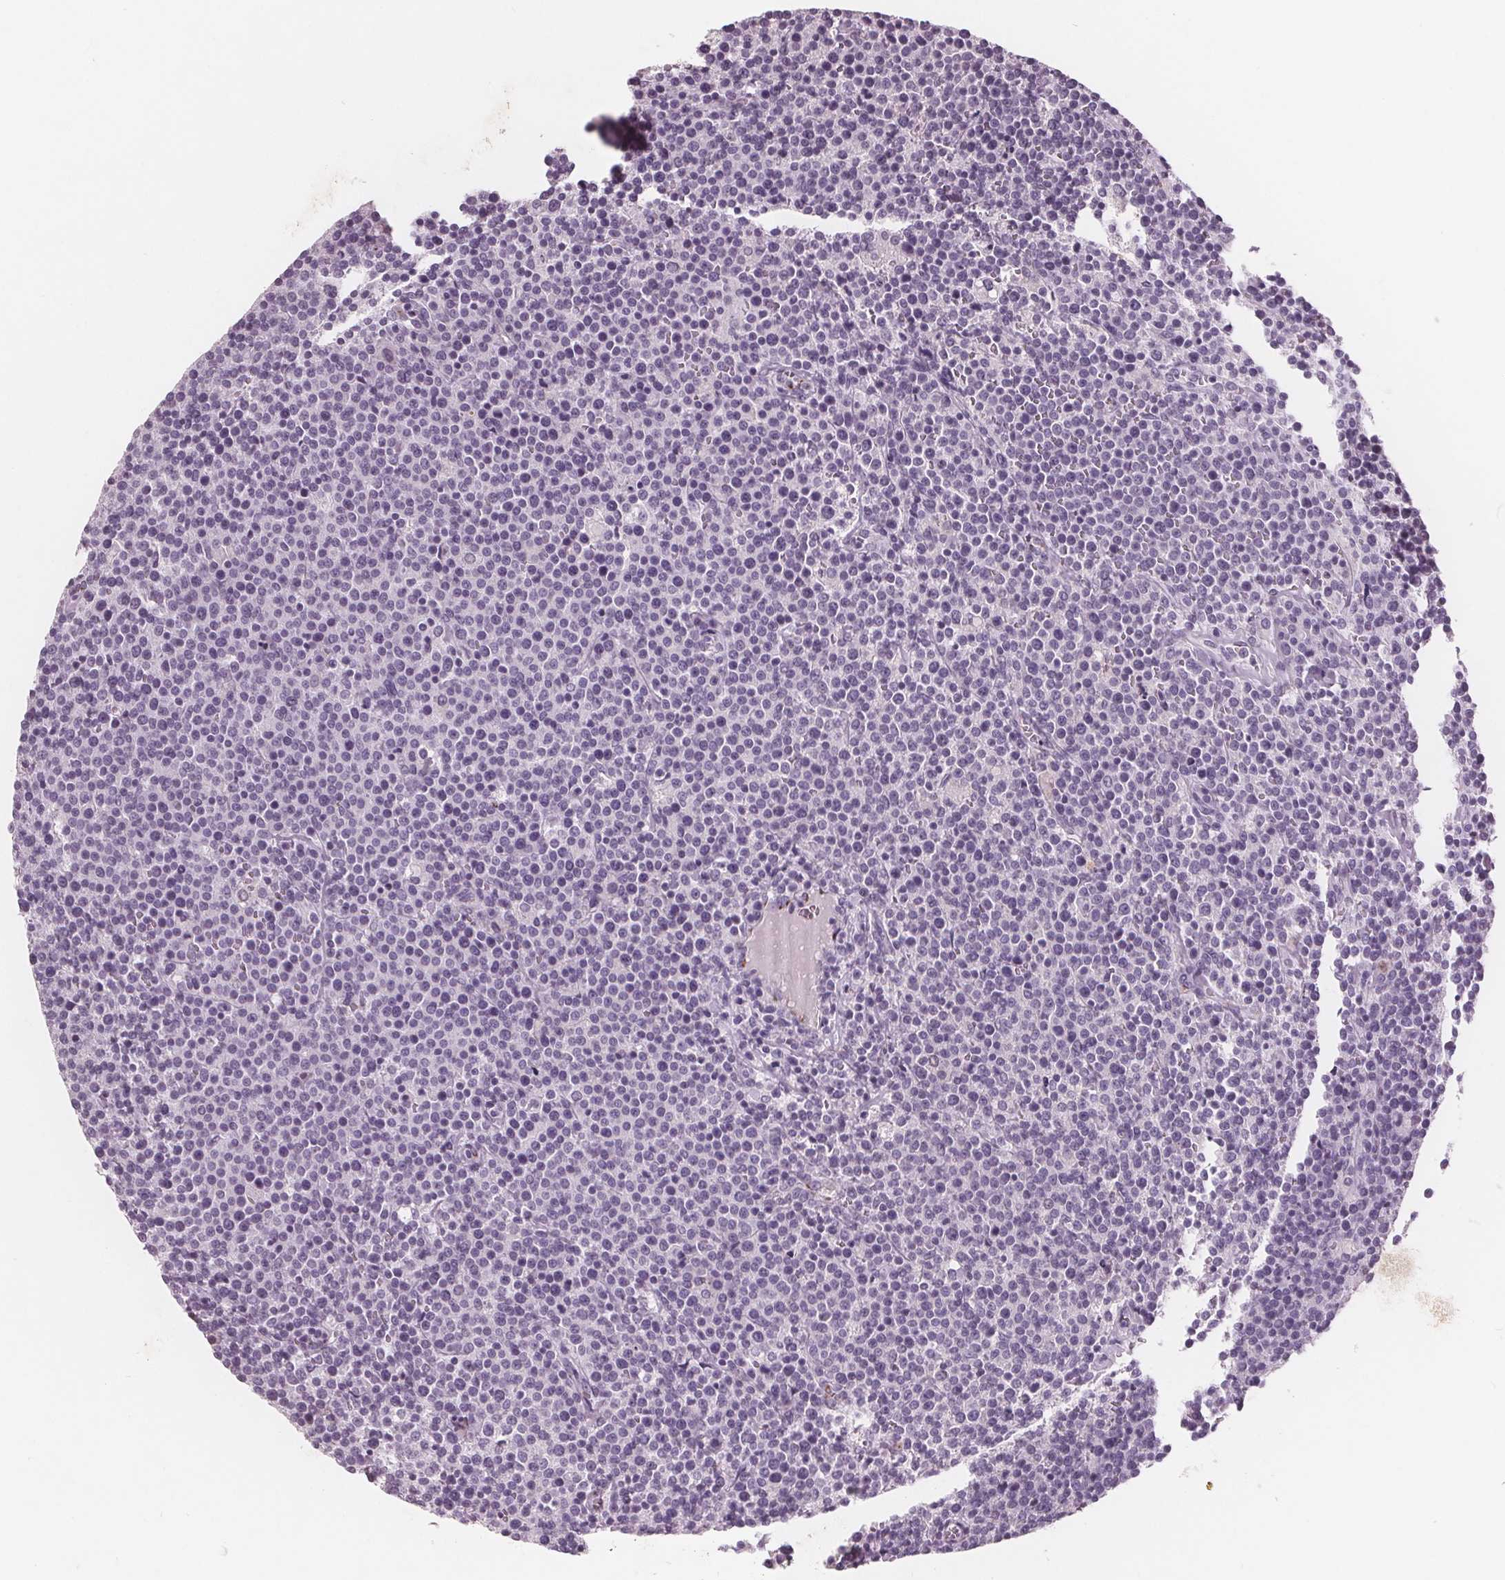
{"staining": {"intensity": "negative", "quantity": "none", "location": "none"}, "tissue": "lymphoma", "cell_type": "Tumor cells", "image_type": "cancer", "snomed": [{"axis": "morphology", "description": "Malignant lymphoma, non-Hodgkin's type, High grade"}, {"axis": "topography", "description": "Lymph node"}], "caption": "IHC of human lymphoma shows no positivity in tumor cells.", "gene": "PTPN14", "patient": {"sex": "male", "age": 61}}